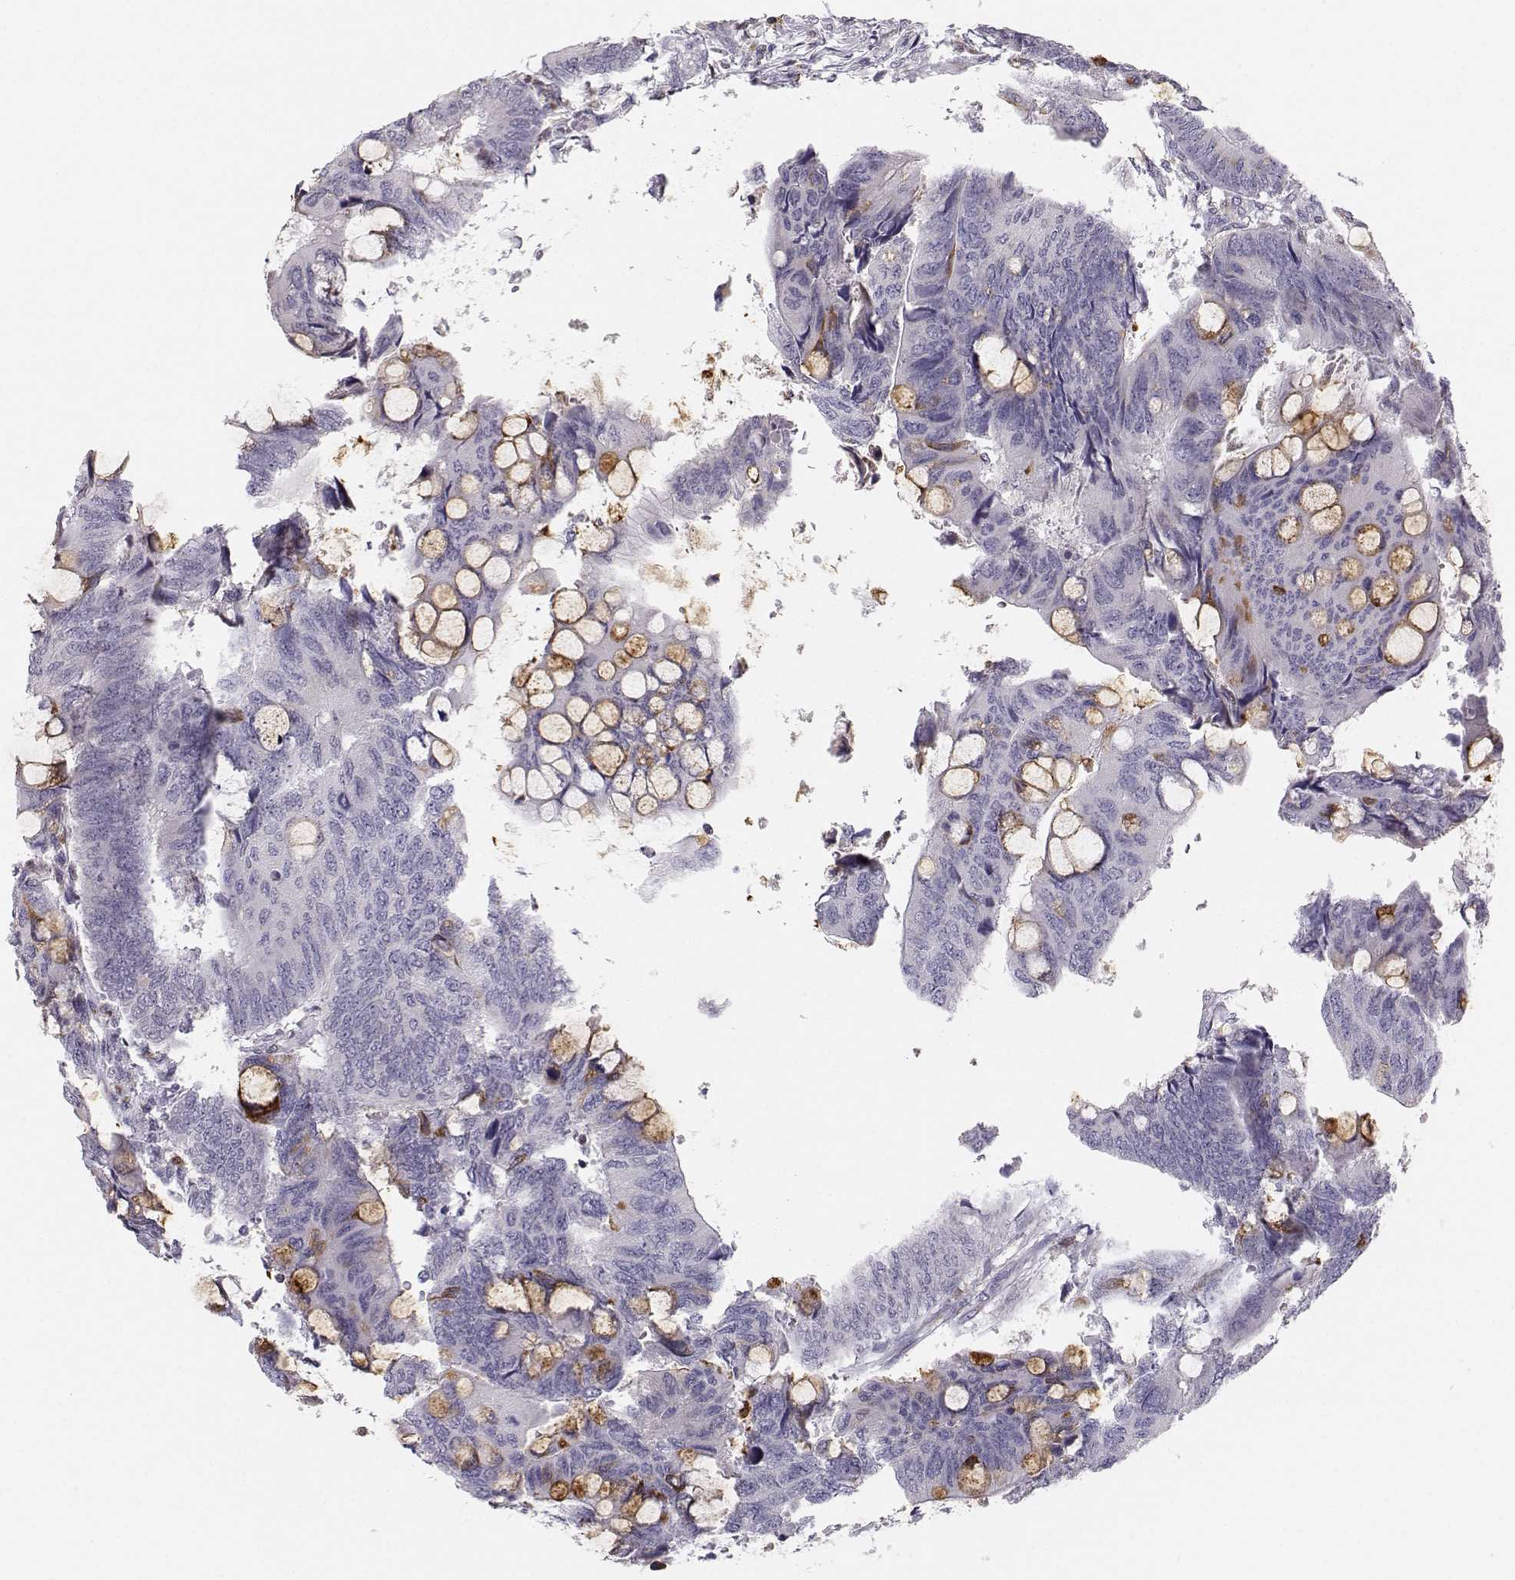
{"staining": {"intensity": "negative", "quantity": "none", "location": "none"}, "tissue": "colorectal cancer", "cell_type": "Tumor cells", "image_type": "cancer", "snomed": [{"axis": "morphology", "description": "Normal tissue, NOS"}, {"axis": "morphology", "description": "Adenocarcinoma, NOS"}, {"axis": "topography", "description": "Rectum"}], "caption": "This photomicrograph is of adenocarcinoma (colorectal) stained with immunohistochemistry (IHC) to label a protein in brown with the nuclei are counter-stained blue. There is no positivity in tumor cells. (Immunohistochemistry (ihc), brightfield microscopy, high magnification).", "gene": "HTR7", "patient": {"sex": "male", "age": 92}}